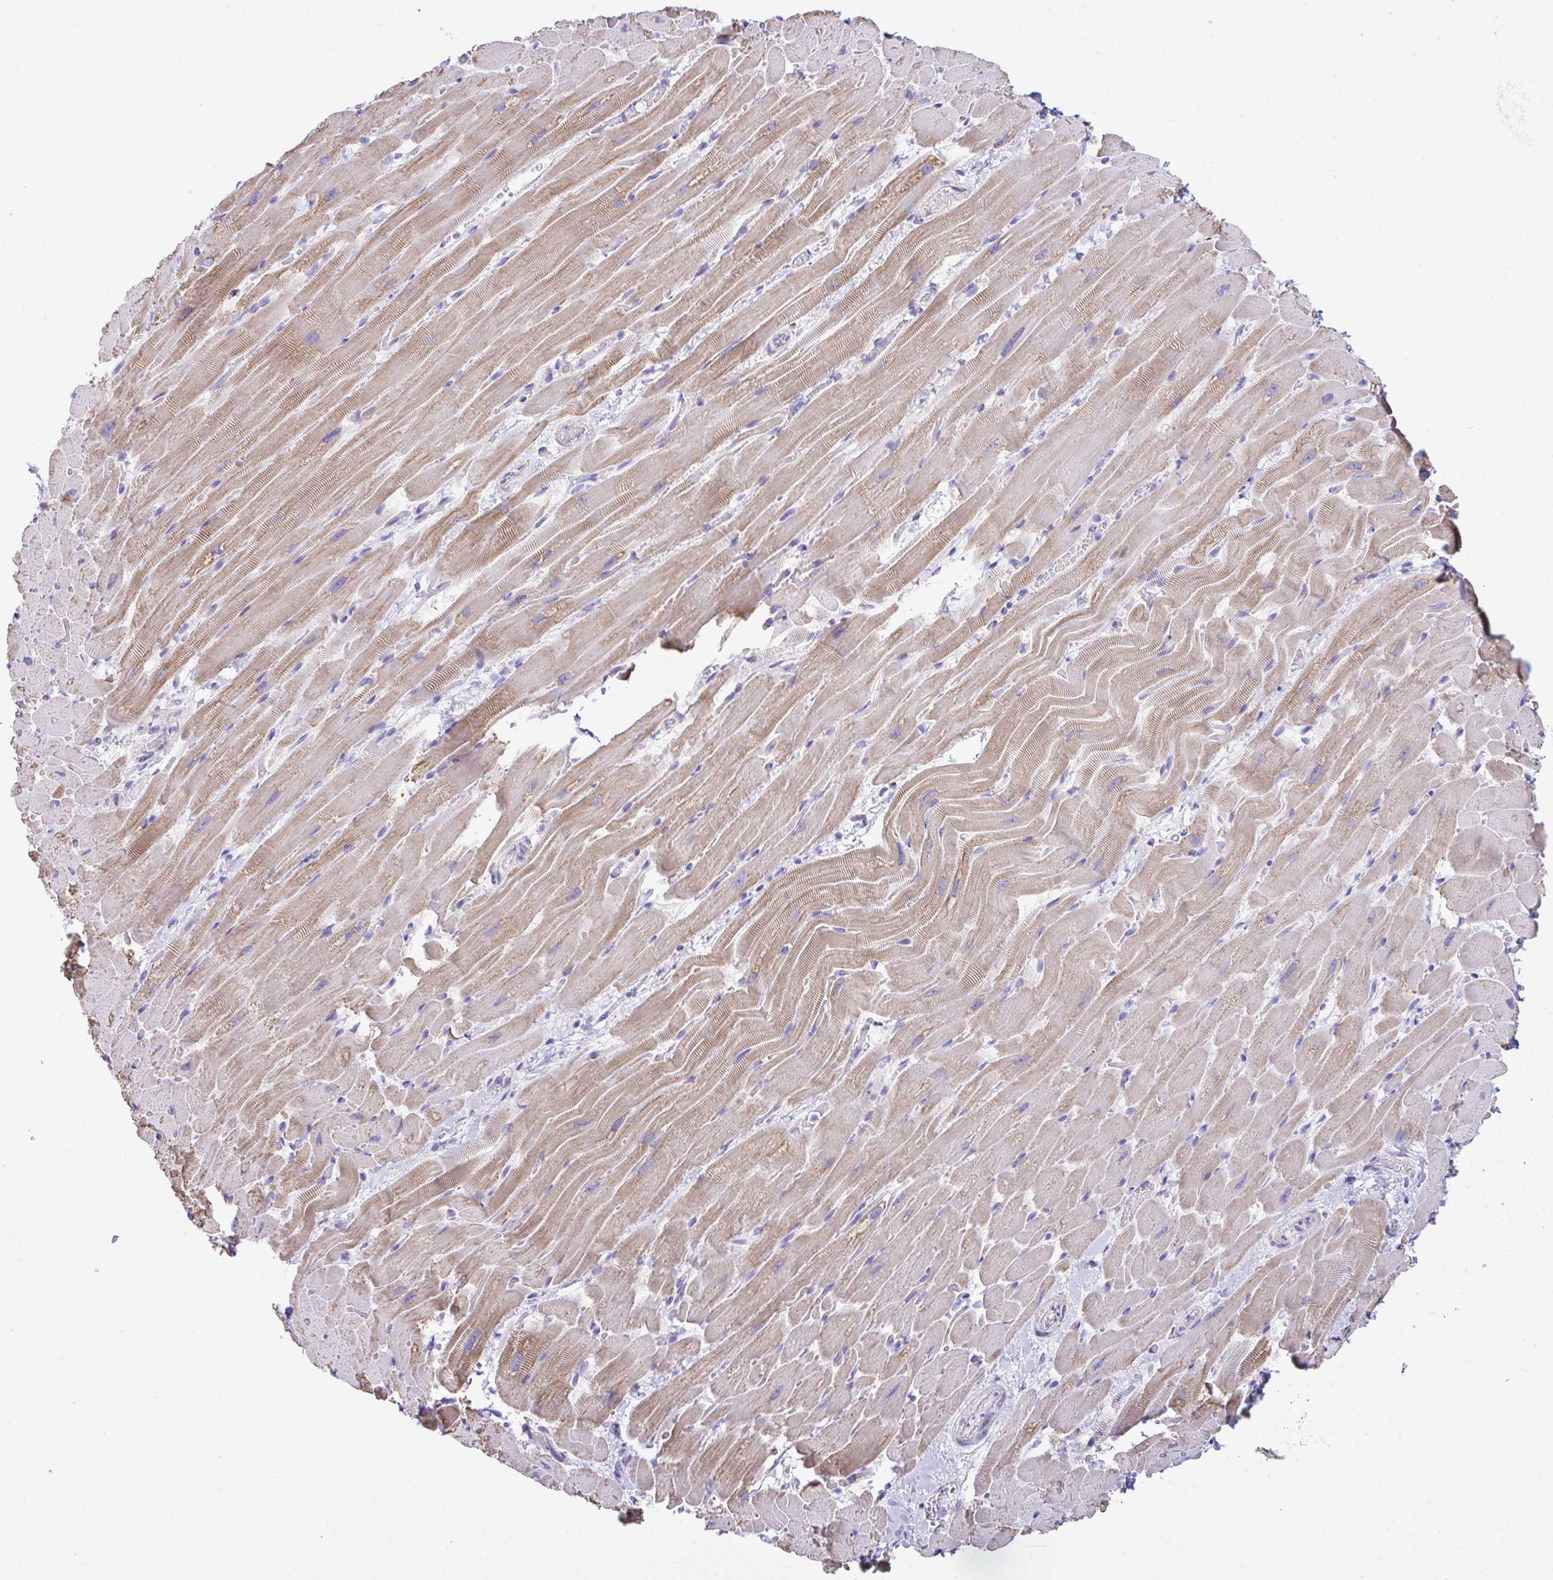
{"staining": {"intensity": "moderate", "quantity": ">75%", "location": "cytoplasmic/membranous"}, "tissue": "heart muscle", "cell_type": "Cardiomyocytes", "image_type": "normal", "snomed": [{"axis": "morphology", "description": "Normal tissue, NOS"}, {"axis": "topography", "description": "Heart"}], "caption": "A medium amount of moderate cytoplasmic/membranous positivity is seen in approximately >75% of cardiomyocytes in benign heart muscle.", "gene": "NLRP8", "patient": {"sex": "male", "age": 37}}